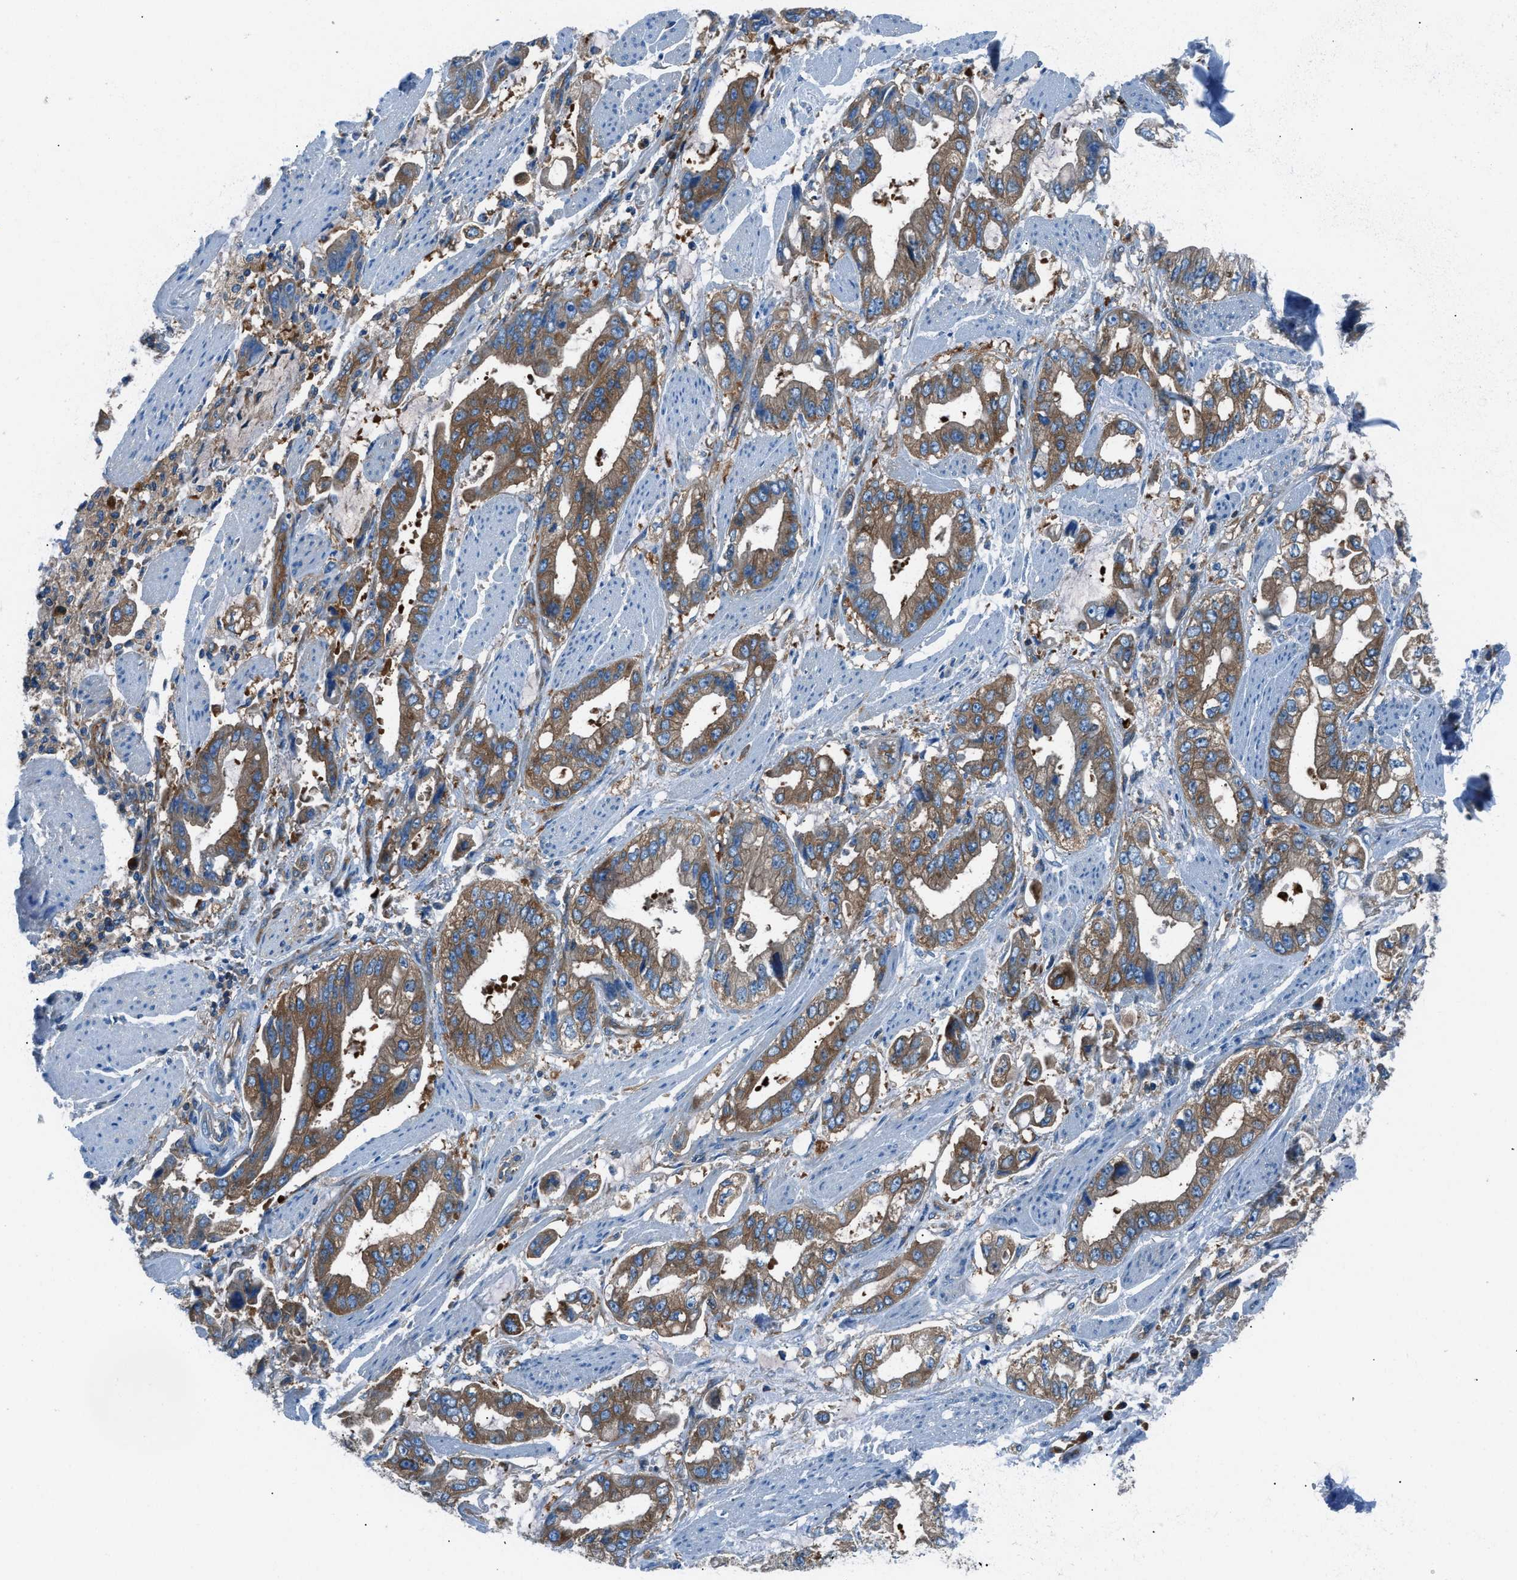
{"staining": {"intensity": "moderate", "quantity": ">75%", "location": "cytoplasmic/membranous"}, "tissue": "stomach cancer", "cell_type": "Tumor cells", "image_type": "cancer", "snomed": [{"axis": "morphology", "description": "Normal tissue, NOS"}, {"axis": "morphology", "description": "Adenocarcinoma, NOS"}, {"axis": "topography", "description": "Stomach"}], "caption": "Immunohistochemical staining of stomach adenocarcinoma displays medium levels of moderate cytoplasmic/membranous positivity in about >75% of tumor cells.", "gene": "SARS1", "patient": {"sex": "male", "age": 62}}